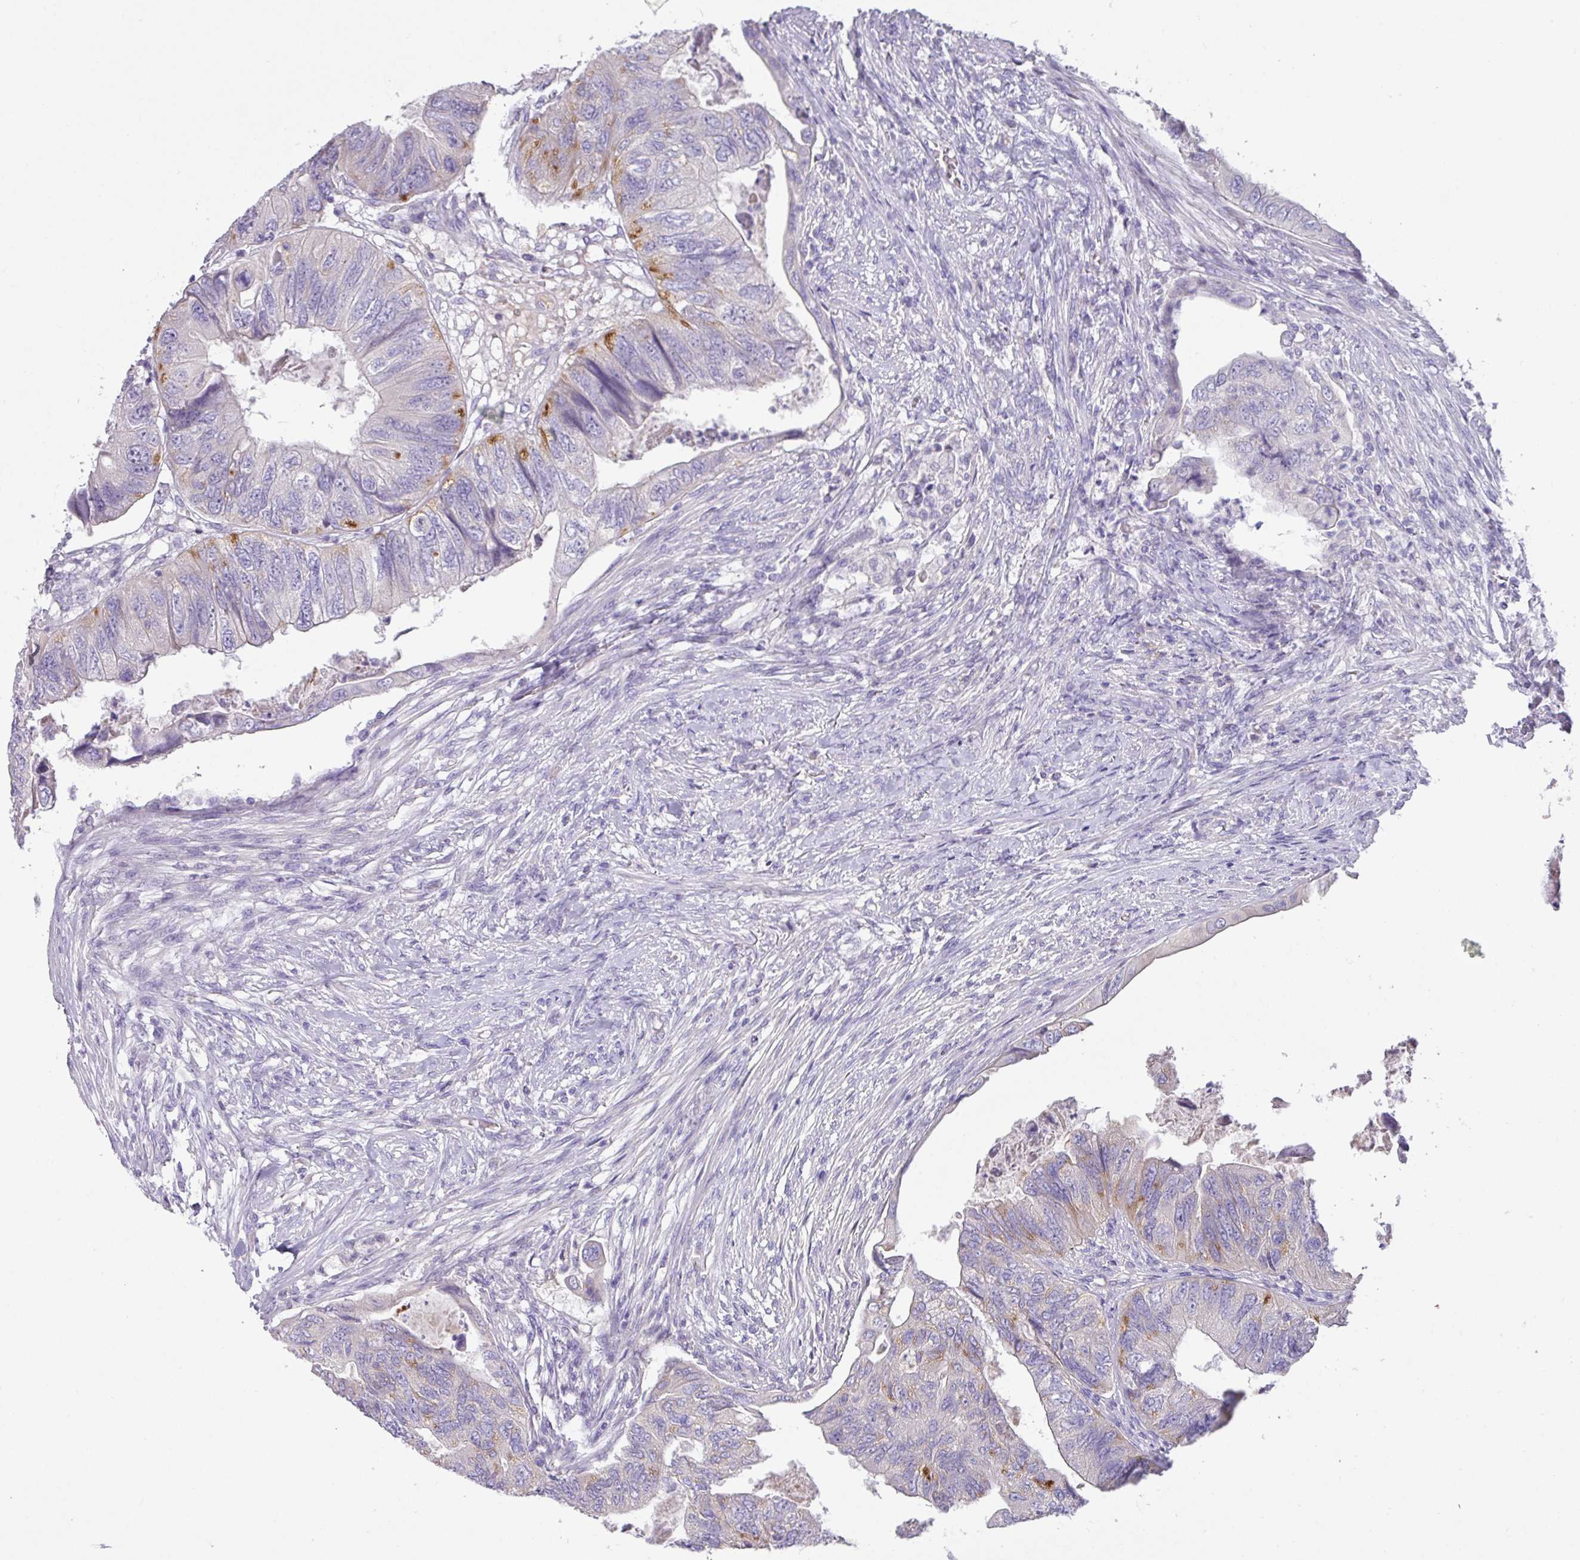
{"staining": {"intensity": "moderate", "quantity": "<25%", "location": "cytoplasmic/membranous"}, "tissue": "colorectal cancer", "cell_type": "Tumor cells", "image_type": "cancer", "snomed": [{"axis": "morphology", "description": "Adenocarcinoma, NOS"}, {"axis": "topography", "description": "Rectum"}], "caption": "Colorectal cancer (adenocarcinoma) stained for a protein (brown) exhibits moderate cytoplasmic/membranous positive expression in about <25% of tumor cells.", "gene": "OR6C6", "patient": {"sex": "male", "age": 63}}